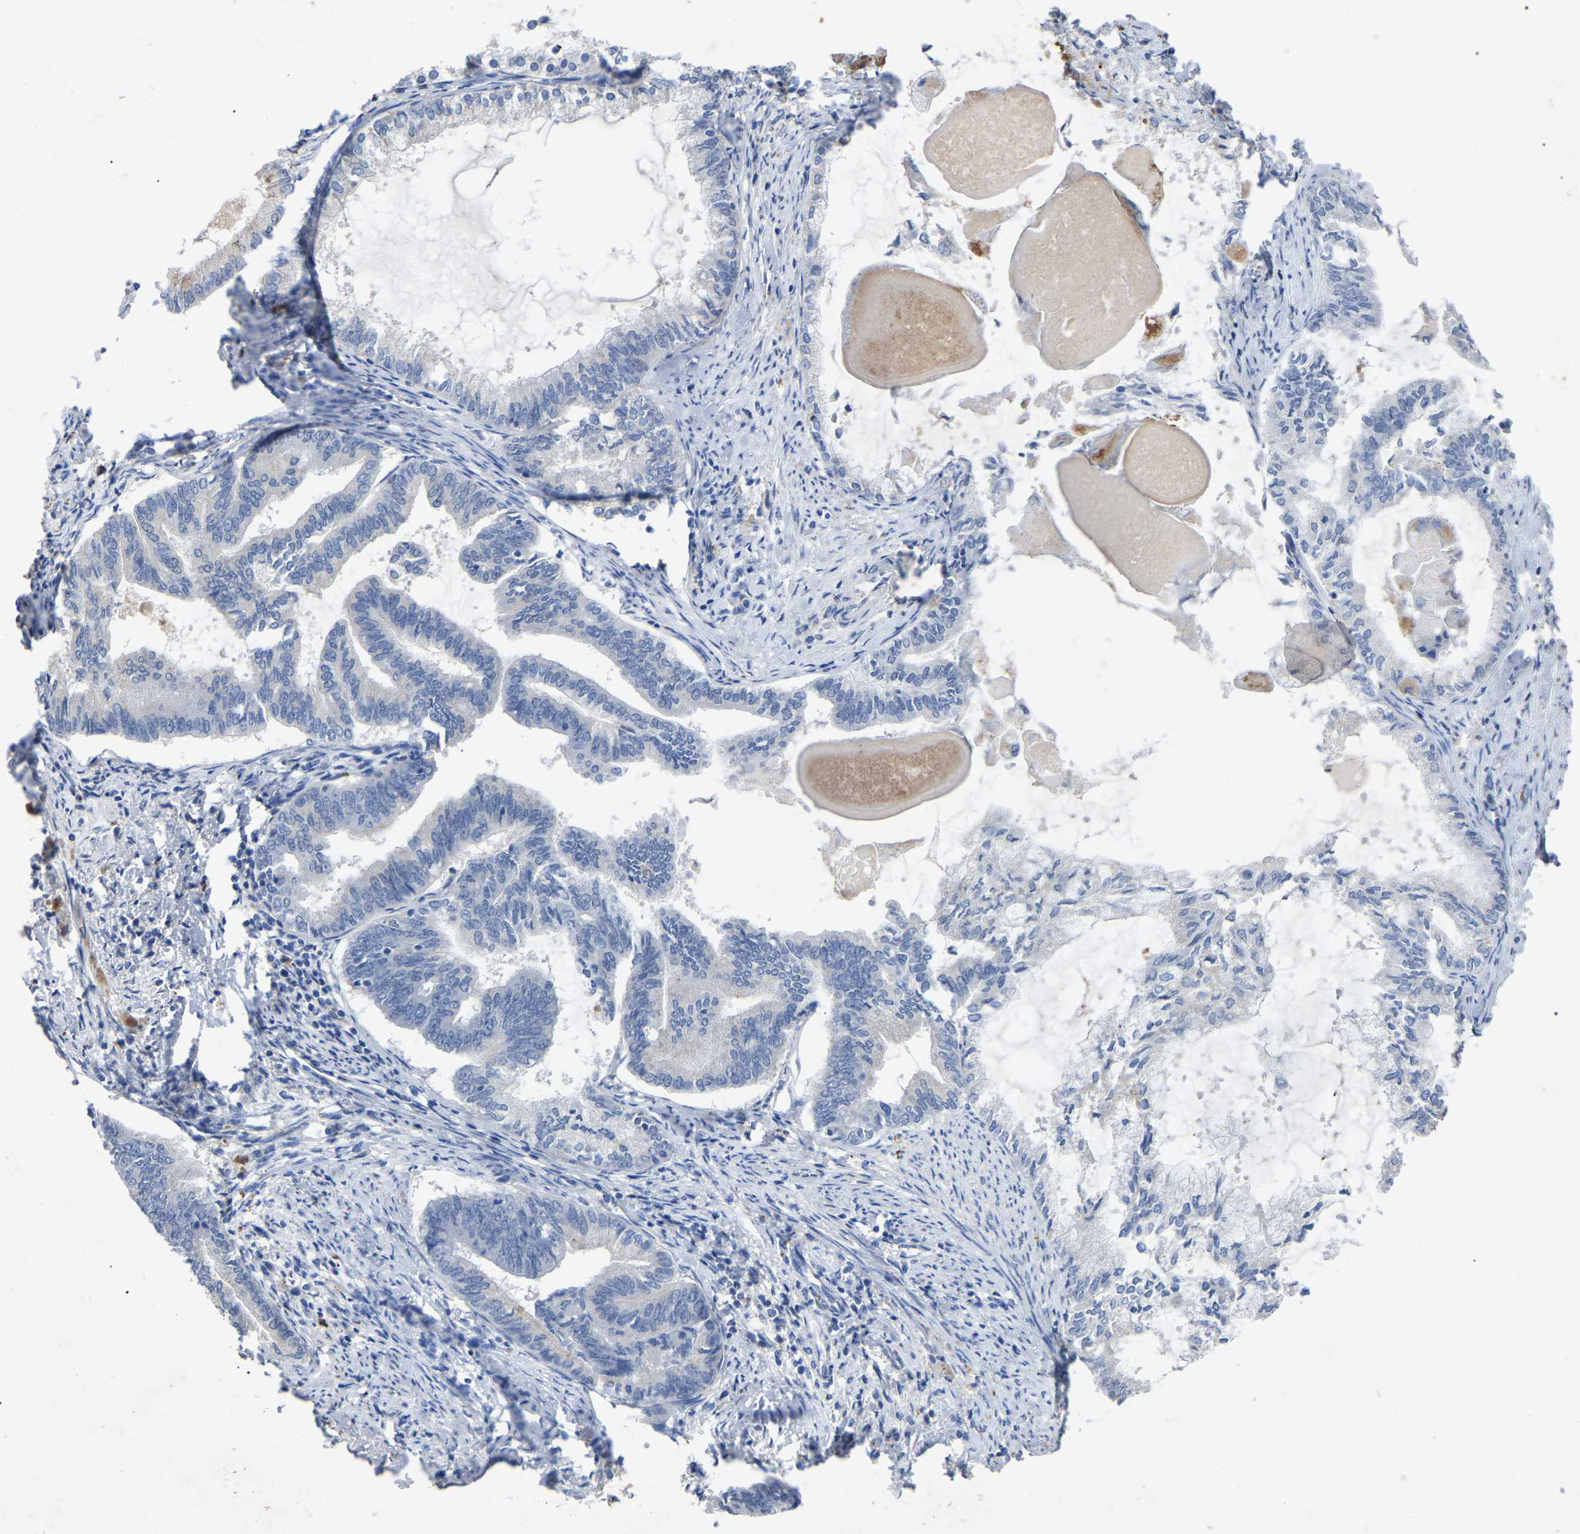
{"staining": {"intensity": "negative", "quantity": "none", "location": "none"}, "tissue": "endometrial cancer", "cell_type": "Tumor cells", "image_type": "cancer", "snomed": [{"axis": "morphology", "description": "Adenocarcinoma, NOS"}, {"axis": "topography", "description": "Endometrium"}], "caption": "Immunohistochemical staining of adenocarcinoma (endometrial) reveals no significant expression in tumor cells. (Brightfield microscopy of DAB (3,3'-diaminobenzidine) immunohistochemistry (IHC) at high magnification).", "gene": "SMPD2", "patient": {"sex": "female", "age": 86}}